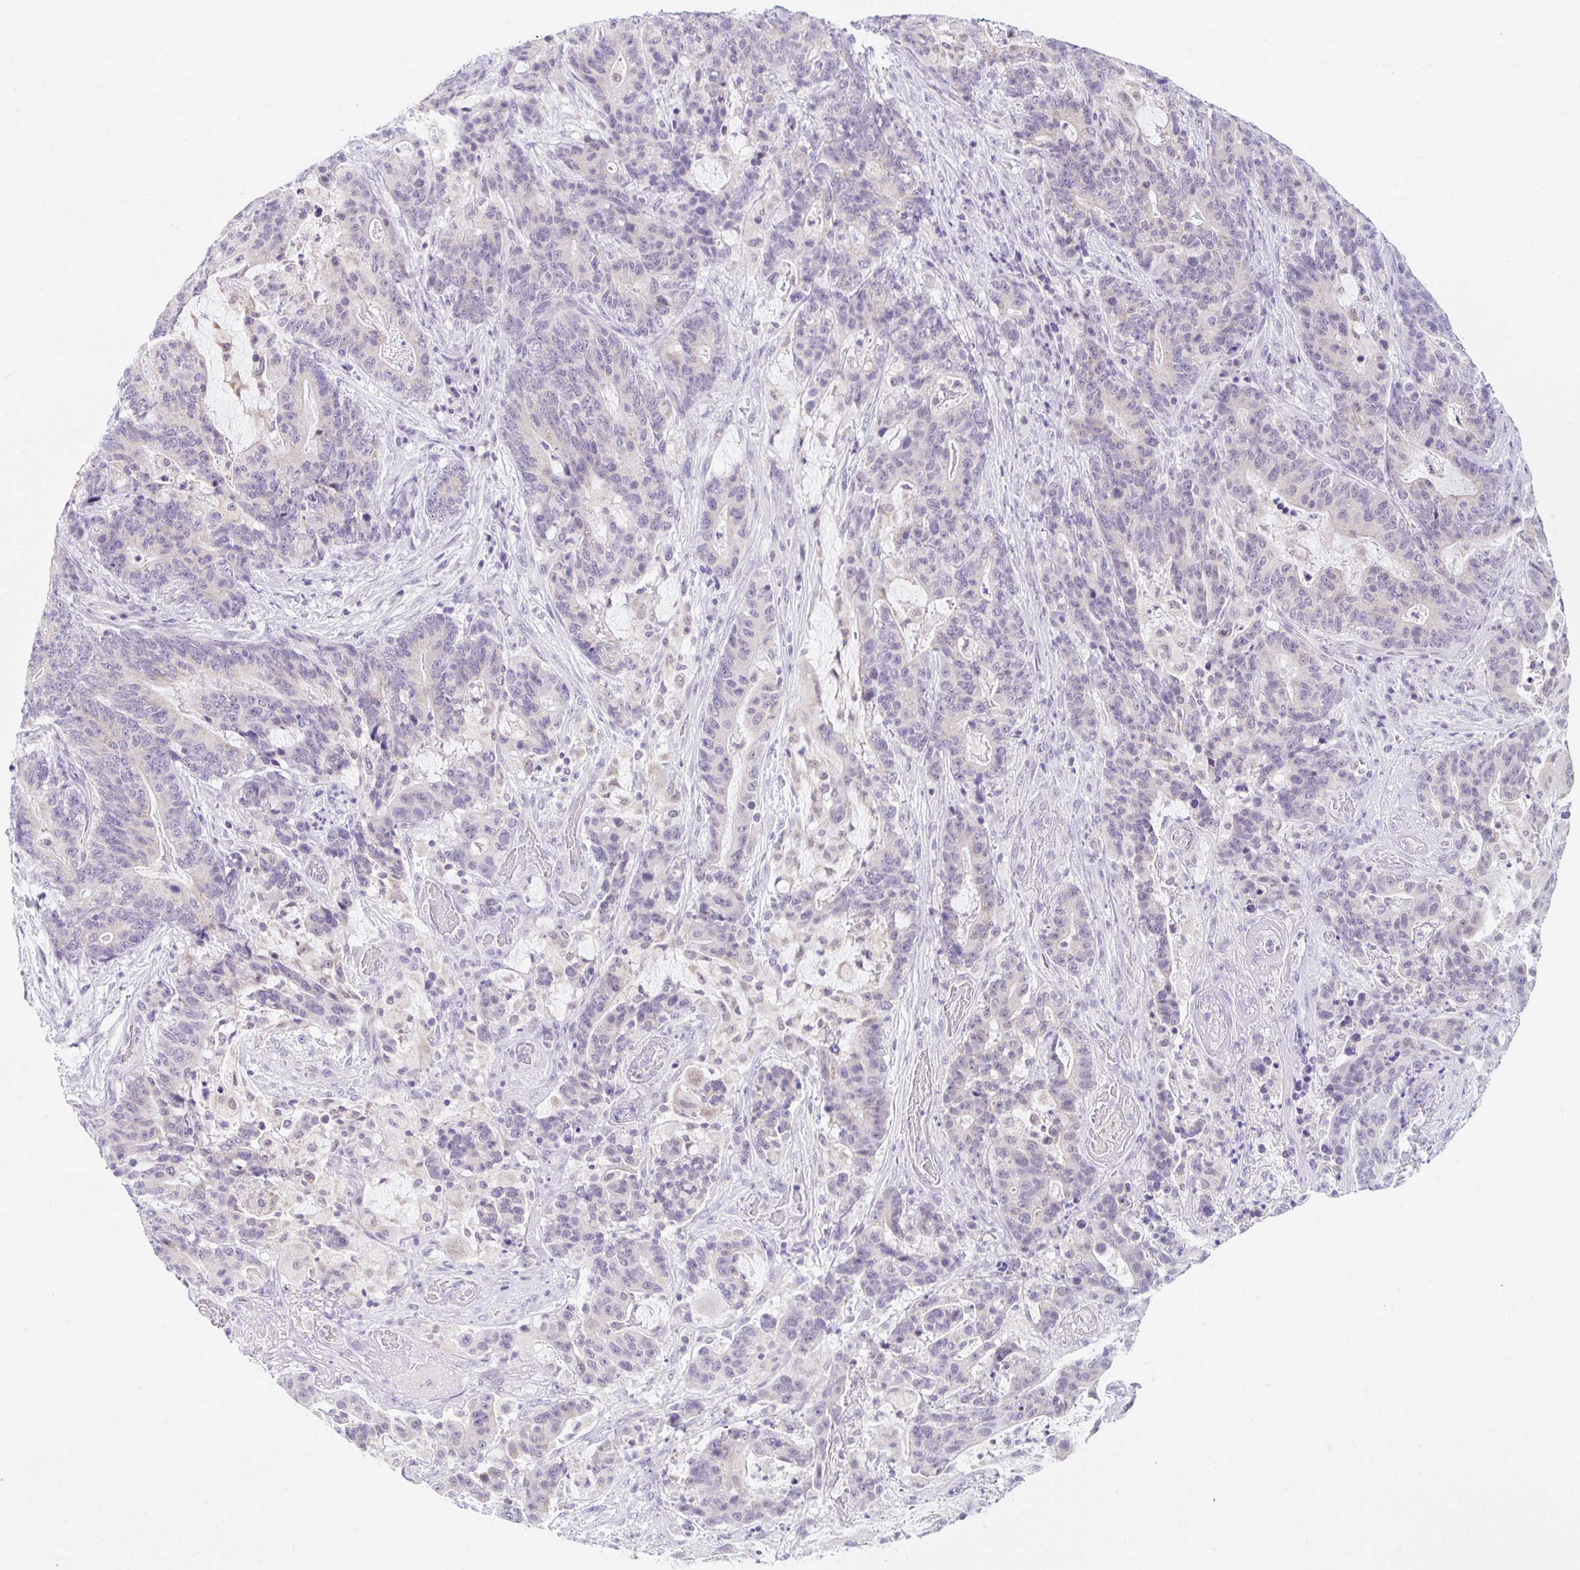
{"staining": {"intensity": "negative", "quantity": "none", "location": "none"}, "tissue": "stomach cancer", "cell_type": "Tumor cells", "image_type": "cancer", "snomed": [{"axis": "morphology", "description": "Normal tissue, NOS"}, {"axis": "morphology", "description": "Adenocarcinoma, NOS"}, {"axis": "topography", "description": "Stomach"}], "caption": "DAB (3,3'-diaminobenzidine) immunohistochemical staining of stomach cancer (adenocarcinoma) reveals no significant staining in tumor cells.", "gene": "ITPK1", "patient": {"sex": "female", "age": 64}}